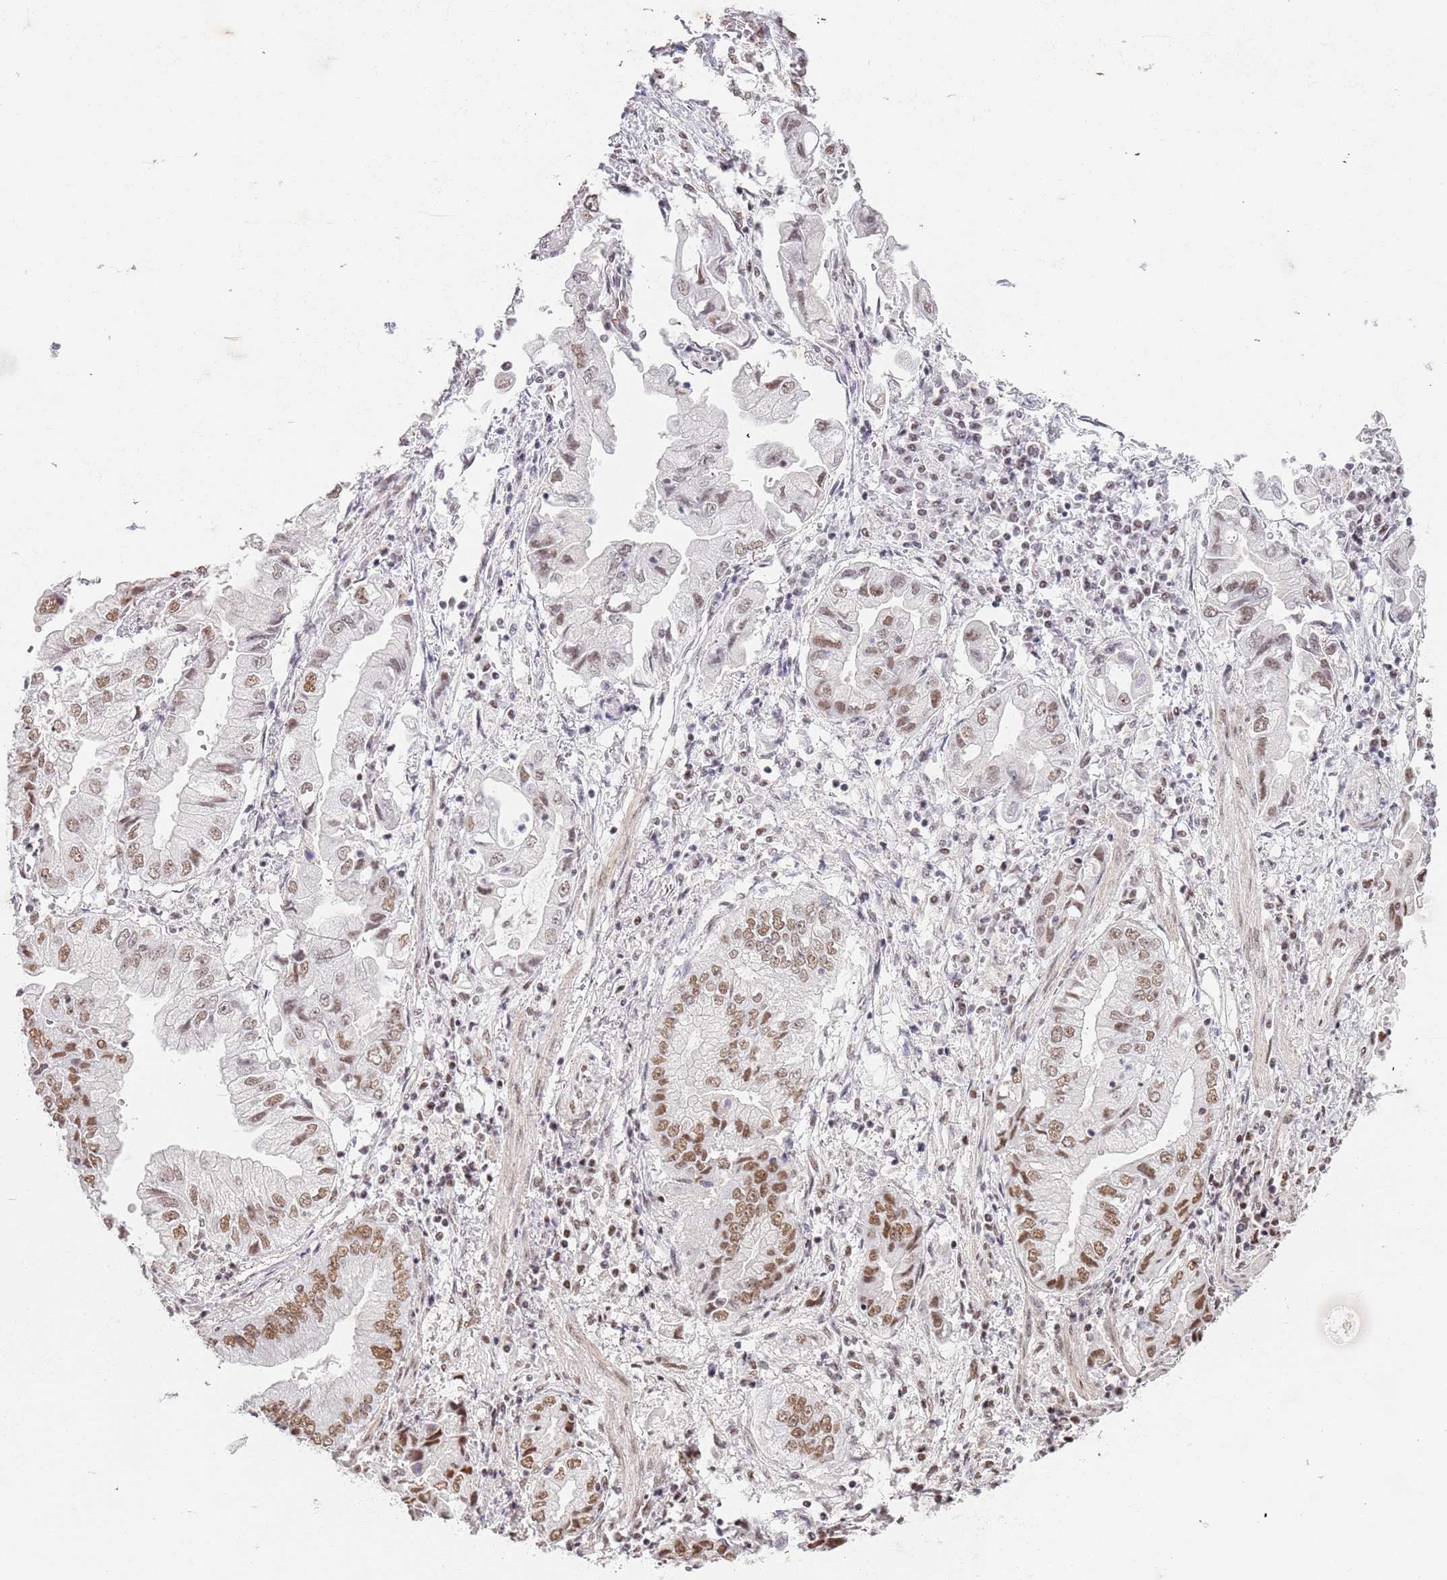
{"staining": {"intensity": "strong", "quantity": "25%-75%", "location": "nuclear"}, "tissue": "stomach cancer", "cell_type": "Tumor cells", "image_type": "cancer", "snomed": [{"axis": "morphology", "description": "Adenocarcinoma, NOS"}, {"axis": "topography", "description": "Stomach"}], "caption": "This micrograph reveals IHC staining of human stomach cancer, with high strong nuclear staining in about 25%-75% of tumor cells.", "gene": "AKAP8L", "patient": {"sex": "male", "age": 62}}